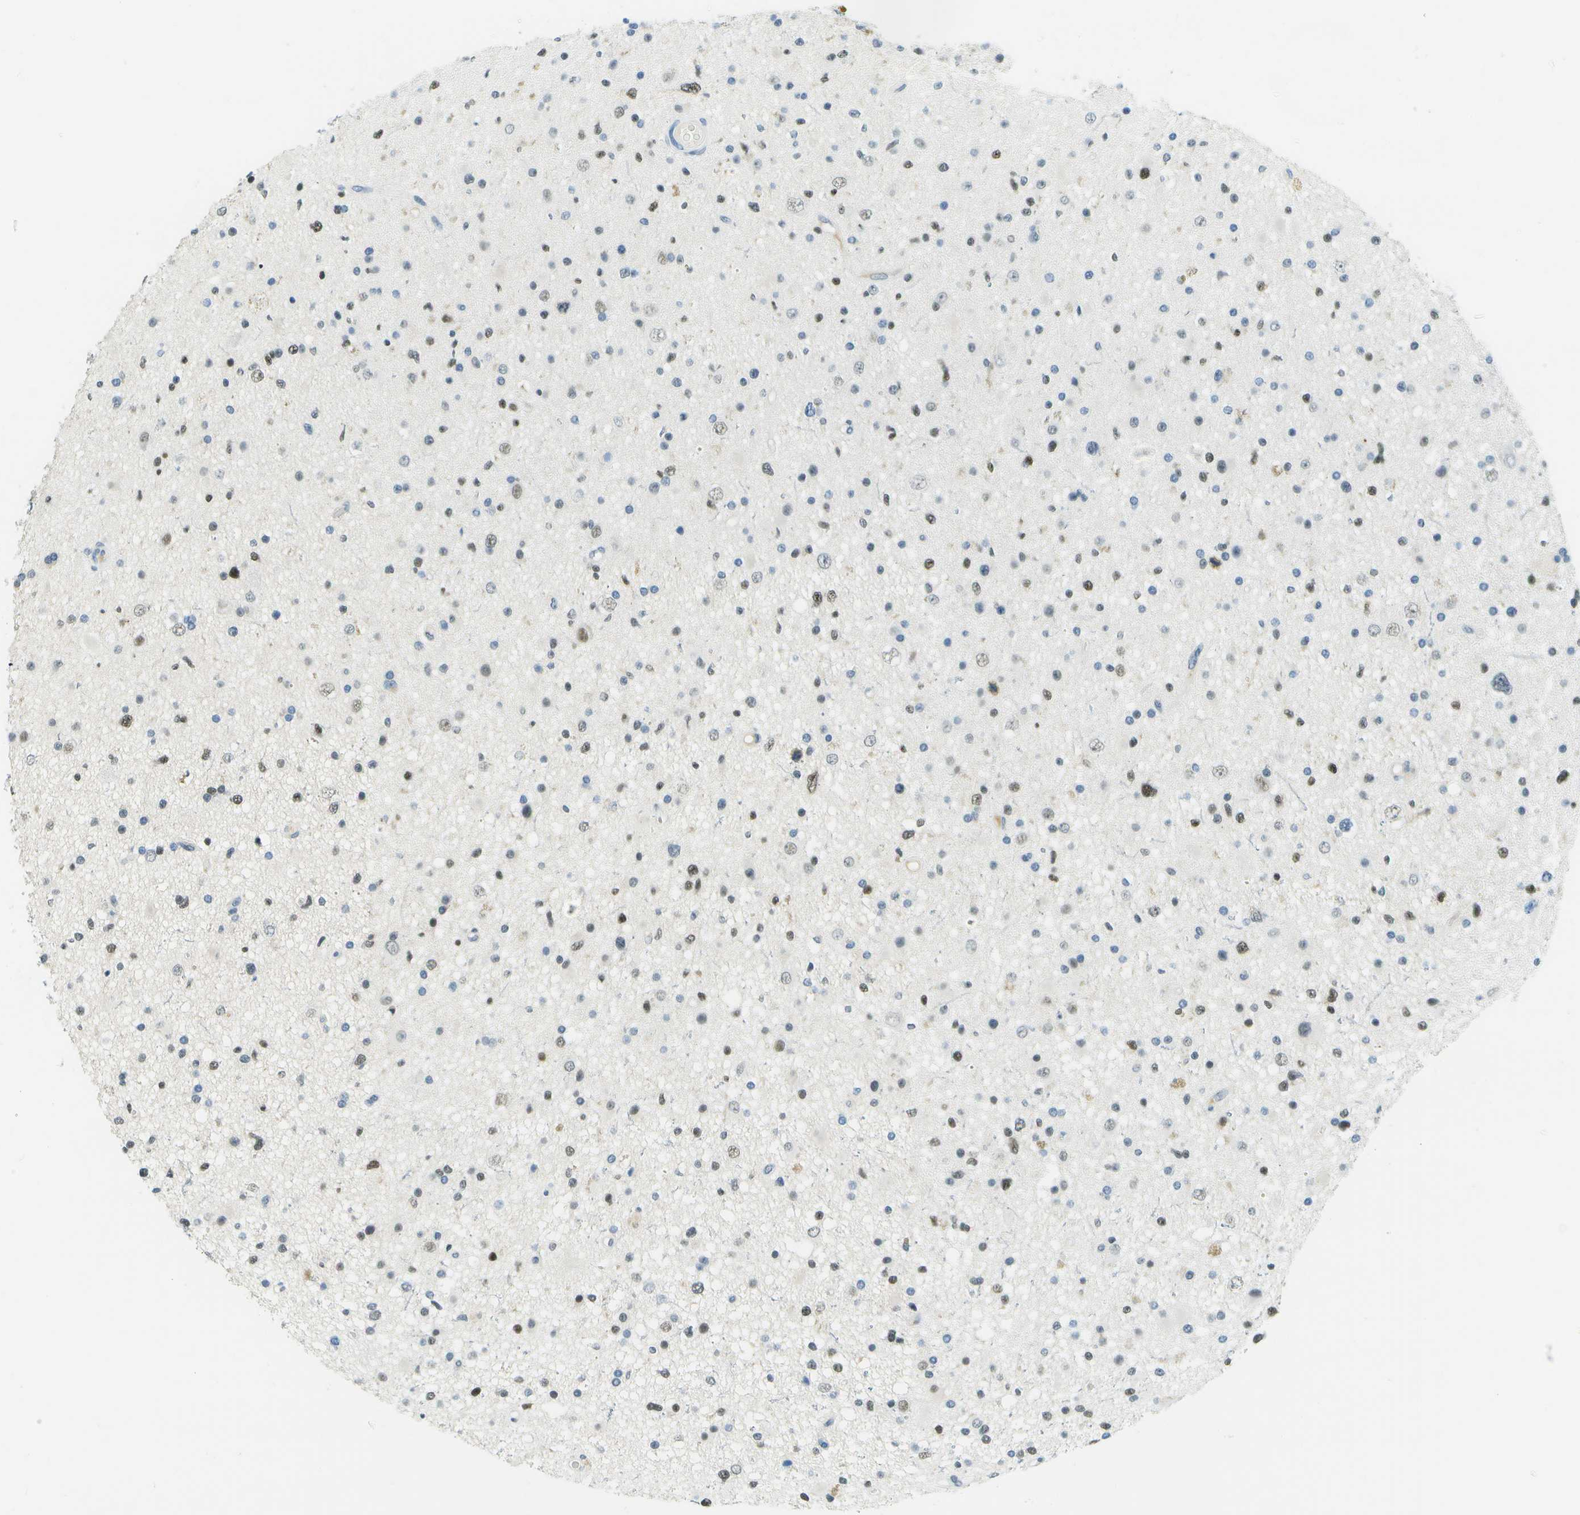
{"staining": {"intensity": "moderate", "quantity": "25%-75%", "location": "nuclear"}, "tissue": "glioma", "cell_type": "Tumor cells", "image_type": "cancer", "snomed": [{"axis": "morphology", "description": "Glioma, malignant, High grade"}, {"axis": "topography", "description": "Brain"}], "caption": "Immunohistochemistry image of neoplastic tissue: glioma stained using immunohistochemistry reveals medium levels of moderate protein expression localized specifically in the nuclear of tumor cells, appearing as a nuclear brown color.", "gene": "NEK11", "patient": {"sex": "male", "age": 33}}